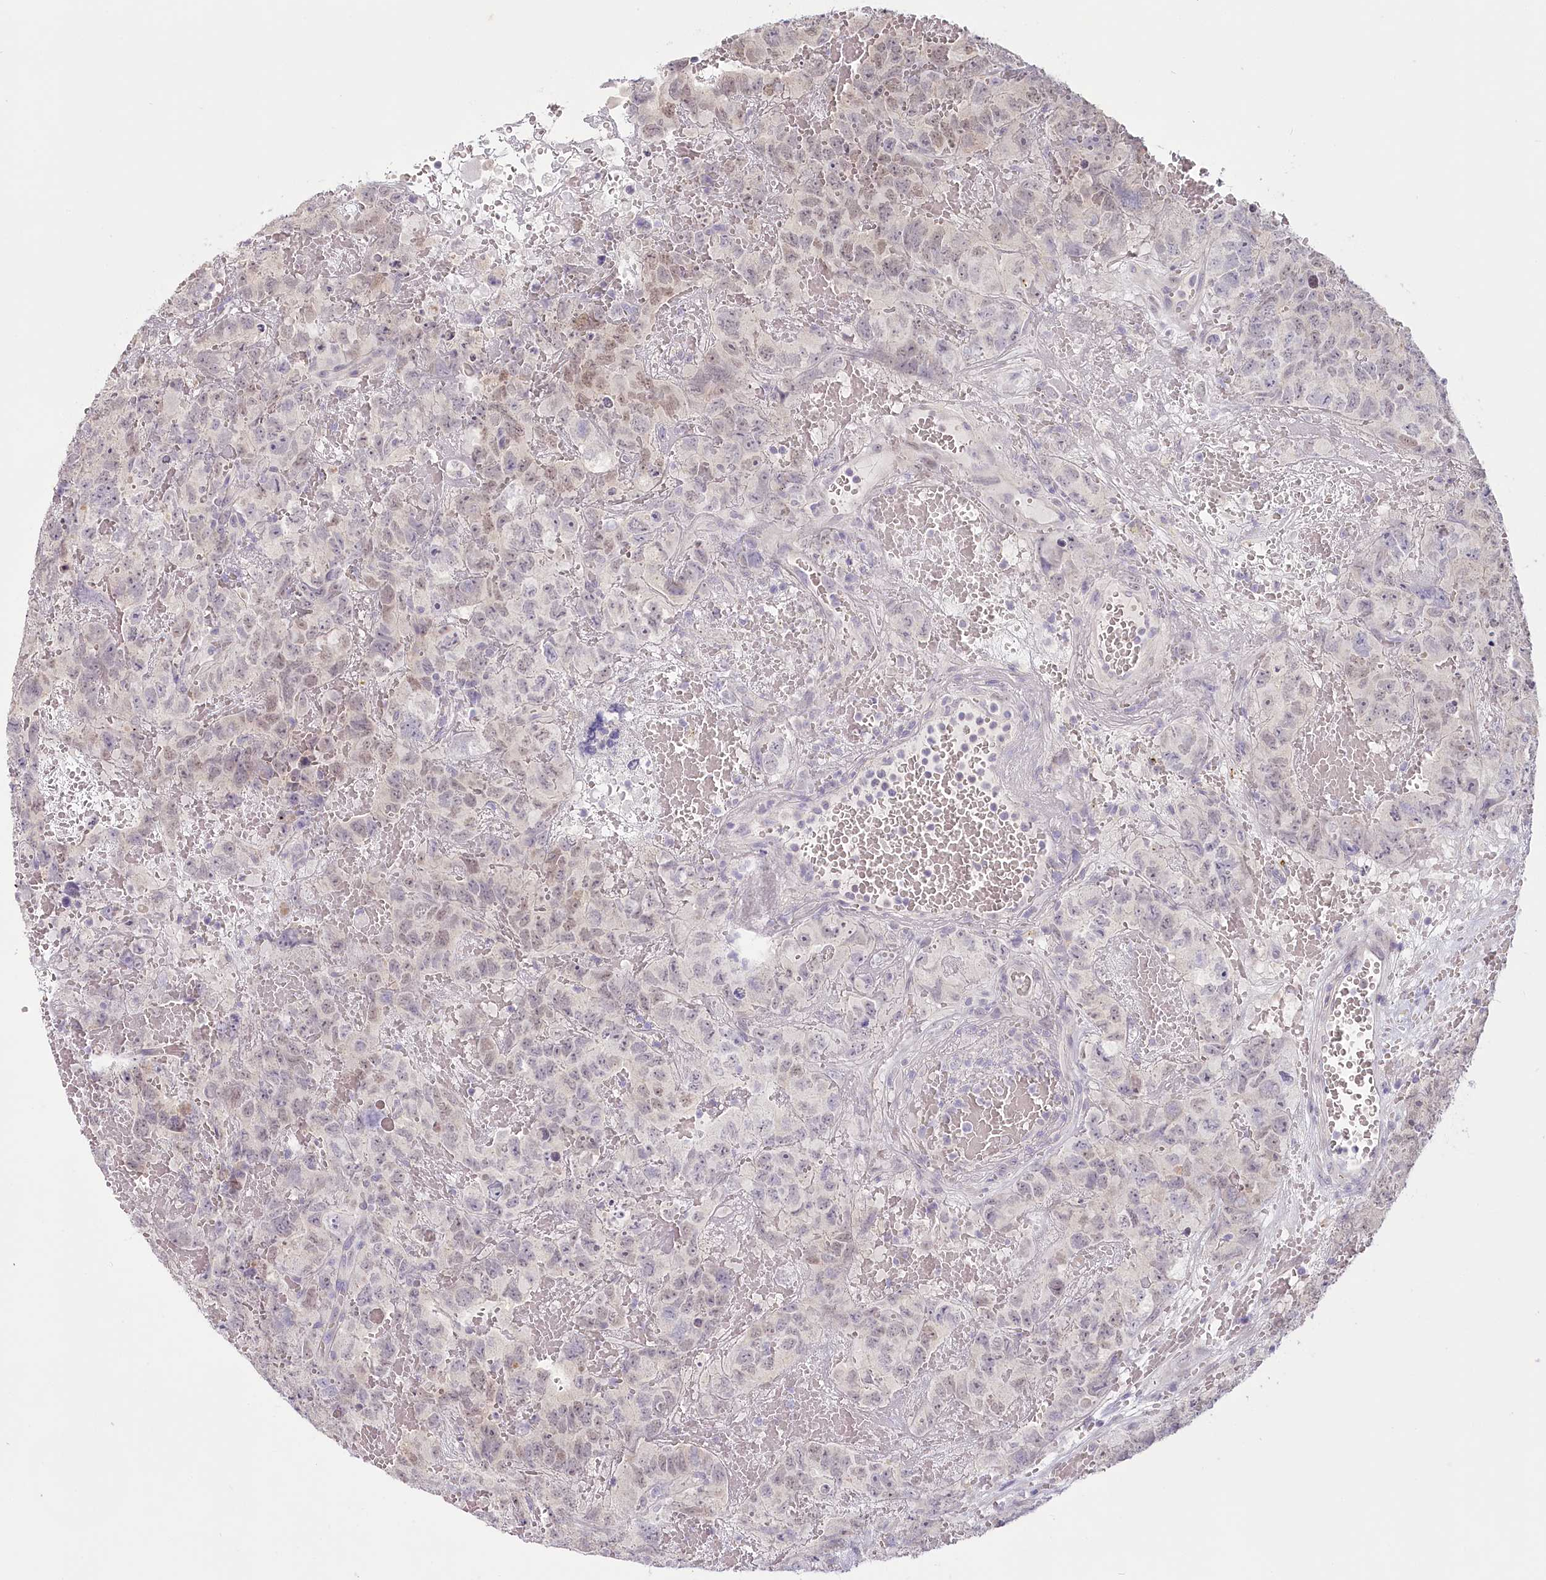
{"staining": {"intensity": "weak", "quantity": "<25%", "location": "nuclear"}, "tissue": "testis cancer", "cell_type": "Tumor cells", "image_type": "cancer", "snomed": [{"axis": "morphology", "description": "Carcinoma, Embryonal, NOS"}, {"axis": "topography", "description": "Testis"}], "caption": "Protein analysis of embryonal carcinoma (testis) demonstrates no significant staining in tumor cells. Brightfield microscopy of immunohistochemistry stained with DAB (3,3'-diaminobenzidine) (brown) and hematoxylin (blue), captured at high magnification.", "gene": "USP11", "patient": {"sex": "male", "age": 45}}